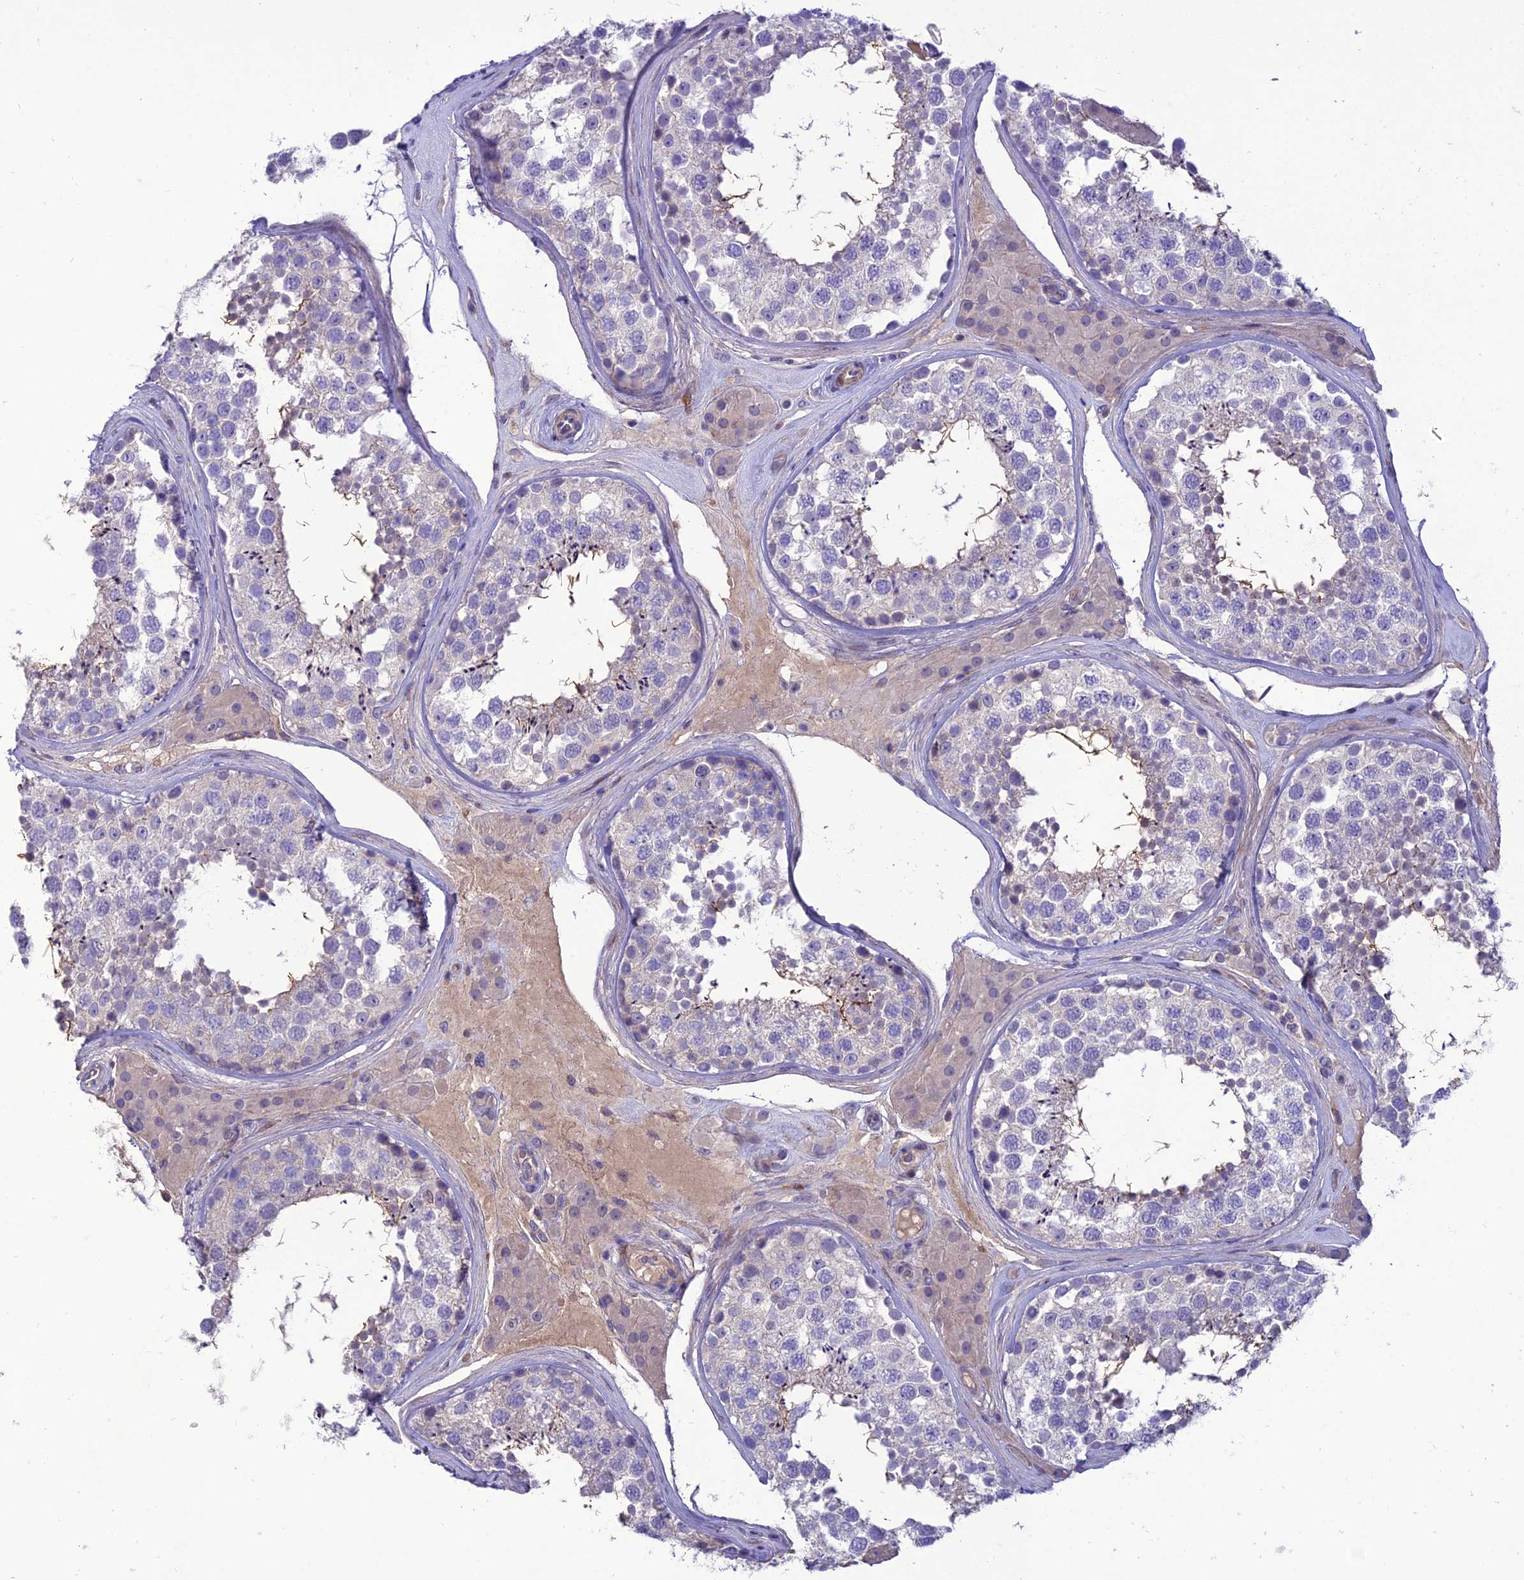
{"staining": {"intensity": "negative", "quantity": "none", "location": "none"}, "tissue": "testis", "cell_type": "Cells in seminiferous ducts", "image_type": "normal", "snomed": [{"axis": "morphology", "description": "Normal tissue, NOS"}, {"axis": "topography", "description": "Testis"}], "caption": "Immunohistochemistry image of benign testis: testis stained with DAB (3,3'-diaminobenzidine) reveals no significant protein positivity in cells in seminiferous ducts. (DAB immunohistochemistry (IHC) with hematoxylin counter stain).", "gene": "TEKT3", "patient": {"sex": "male", "age": 46}}